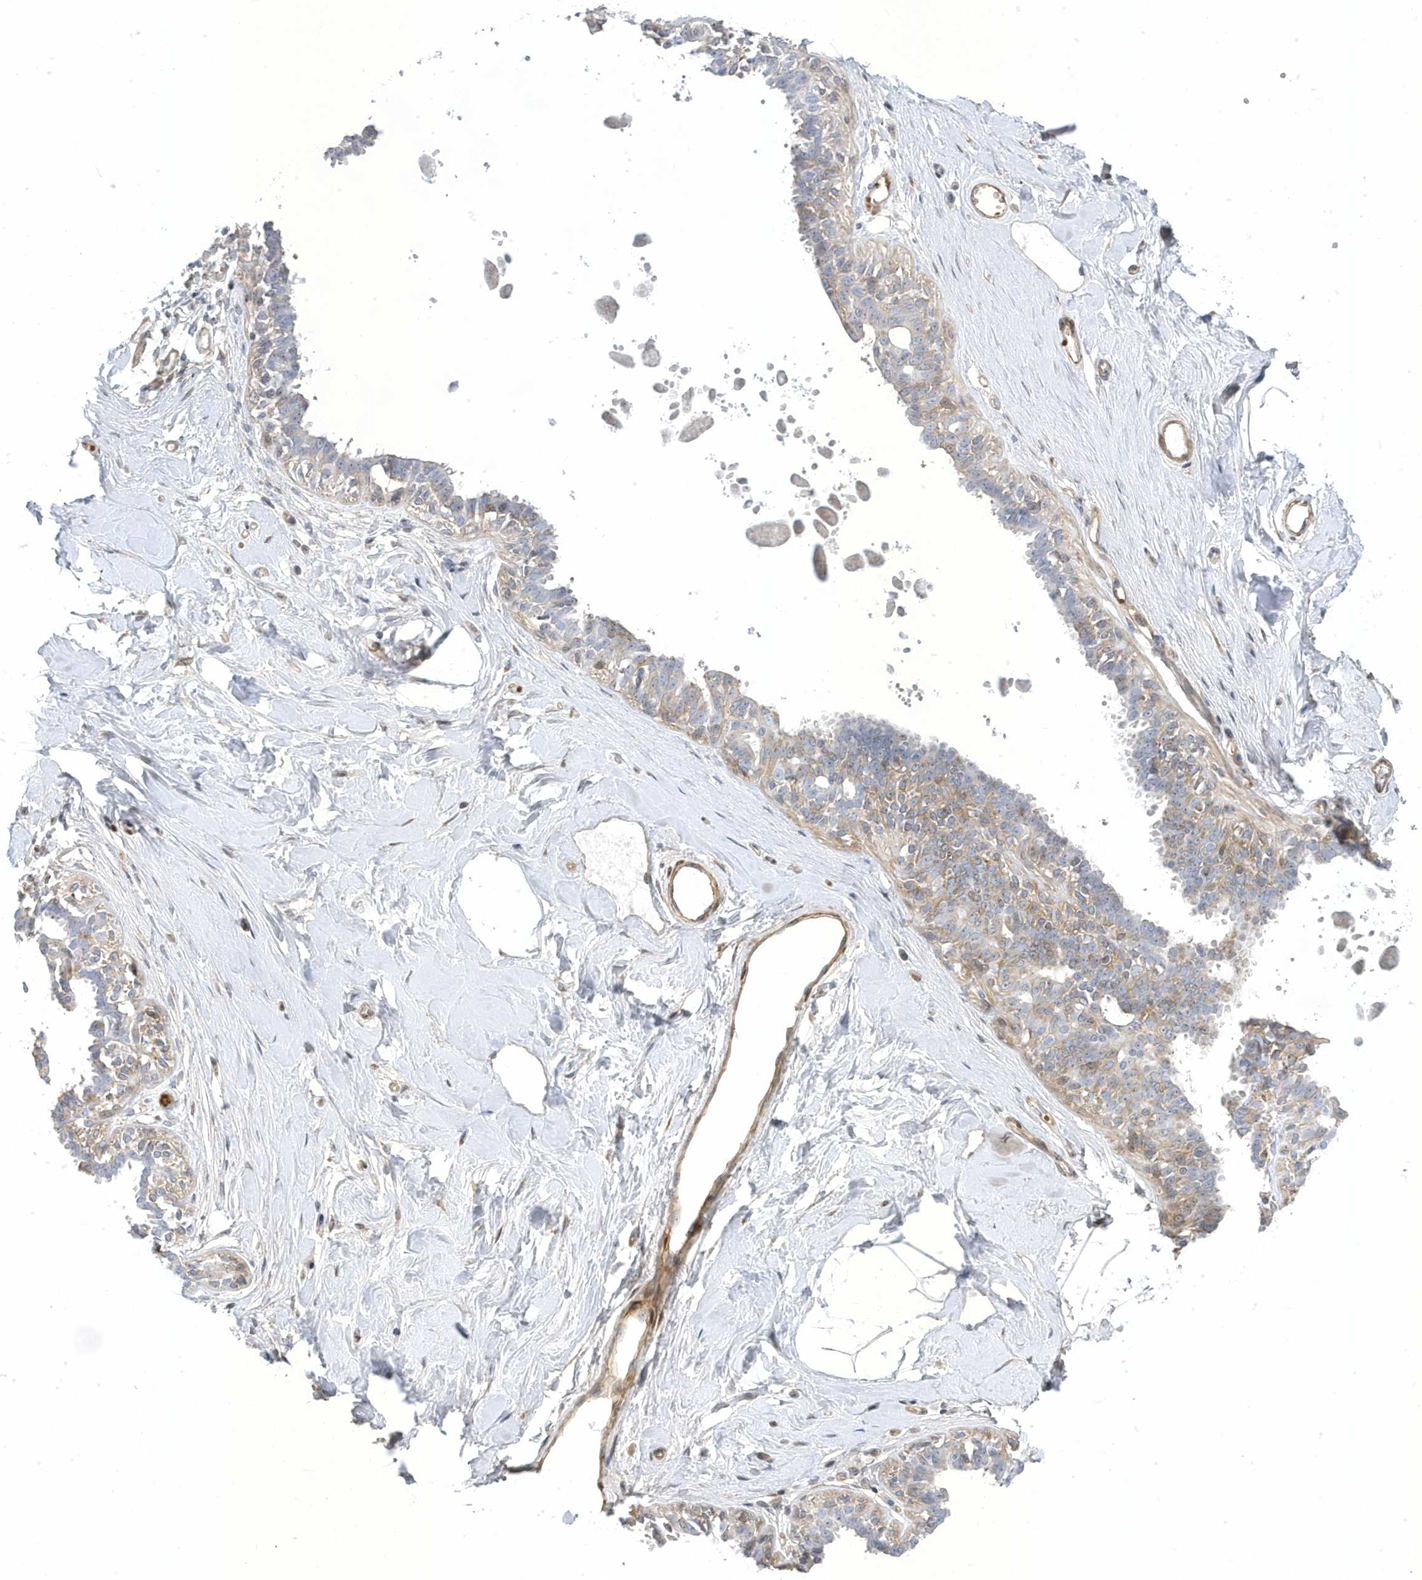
{"staining": {"intensity": "negative", "quantity": "none", "location": "none"}, "tissue": "breast", "cell_type": "Adipocytes", "image_type": "normal", "snomed": [{"axis": "morphology", "description": "Normal tissue, NOS"}, {"axis": "topography", "description": "Breast"}], "caption": "Benign breast was stained to show a protein in brown. There is no significant expression in adipocytes. (DAB immunohistochemistry (IHC), high magnification).", "gene": "MAP7D3", "patient": {"sex": "female", "age": 45}}